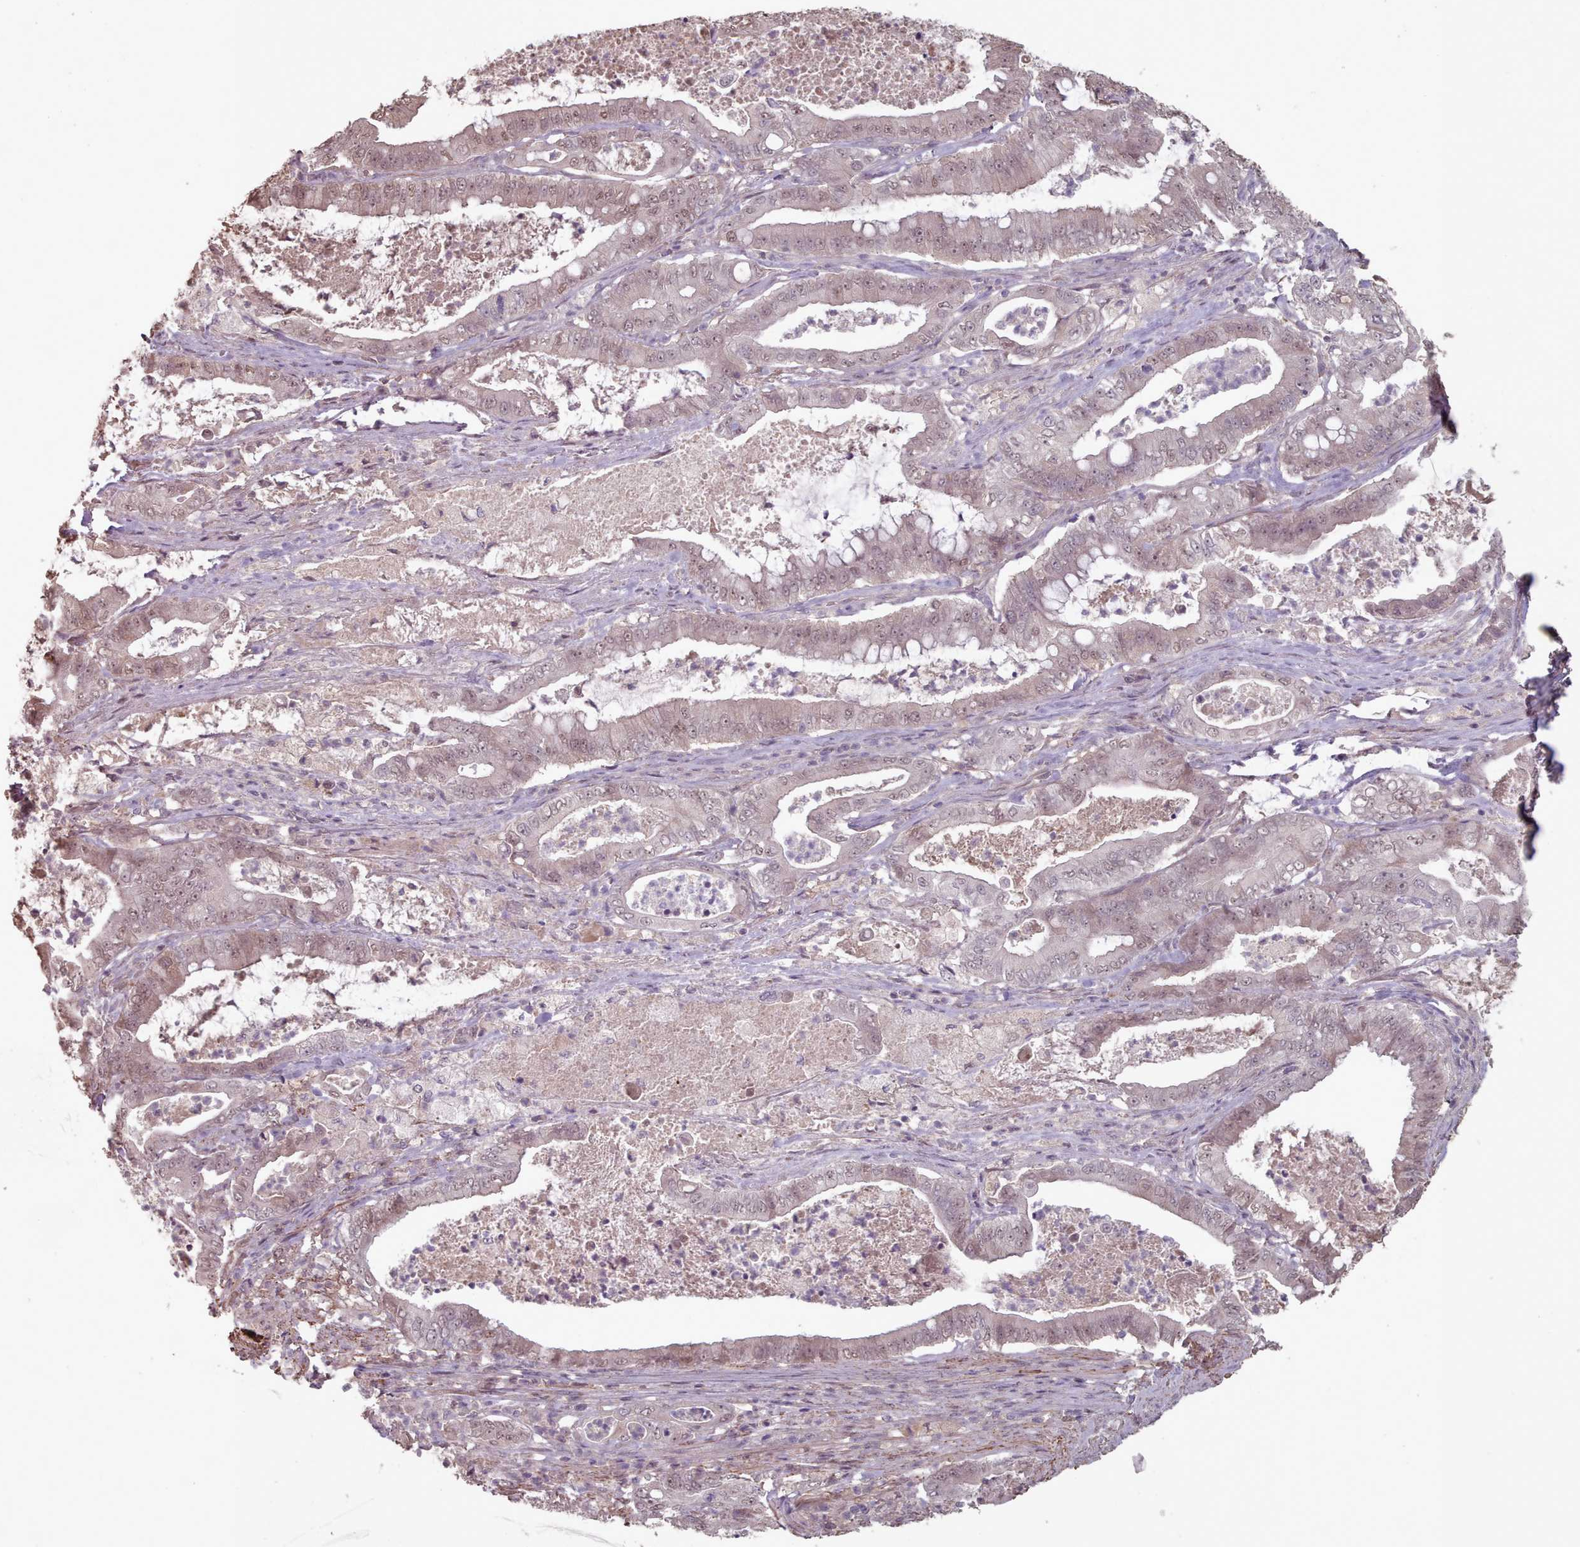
{"staining": {"intensity": "weak", "quantity": "25%-75%", "location": "nuclear"}, "tissue": "pancreatic cancer", "cell_type": "Tumor cells", "image_type": "cancer", "snomed": [{"axis": "morphology", "description": "Adenocarcinoma, NOS"}, {"axis": "topography", "description": "Pancreas"}], "caption": "Immunohistochemistry of pancreatic adenocarcinoma demonstrates low levels of weak nuclear staining in about 25%-75% of tumor cells.", "gene": "ERCC6L", "patient": {"sex": "male", "age": 71}}